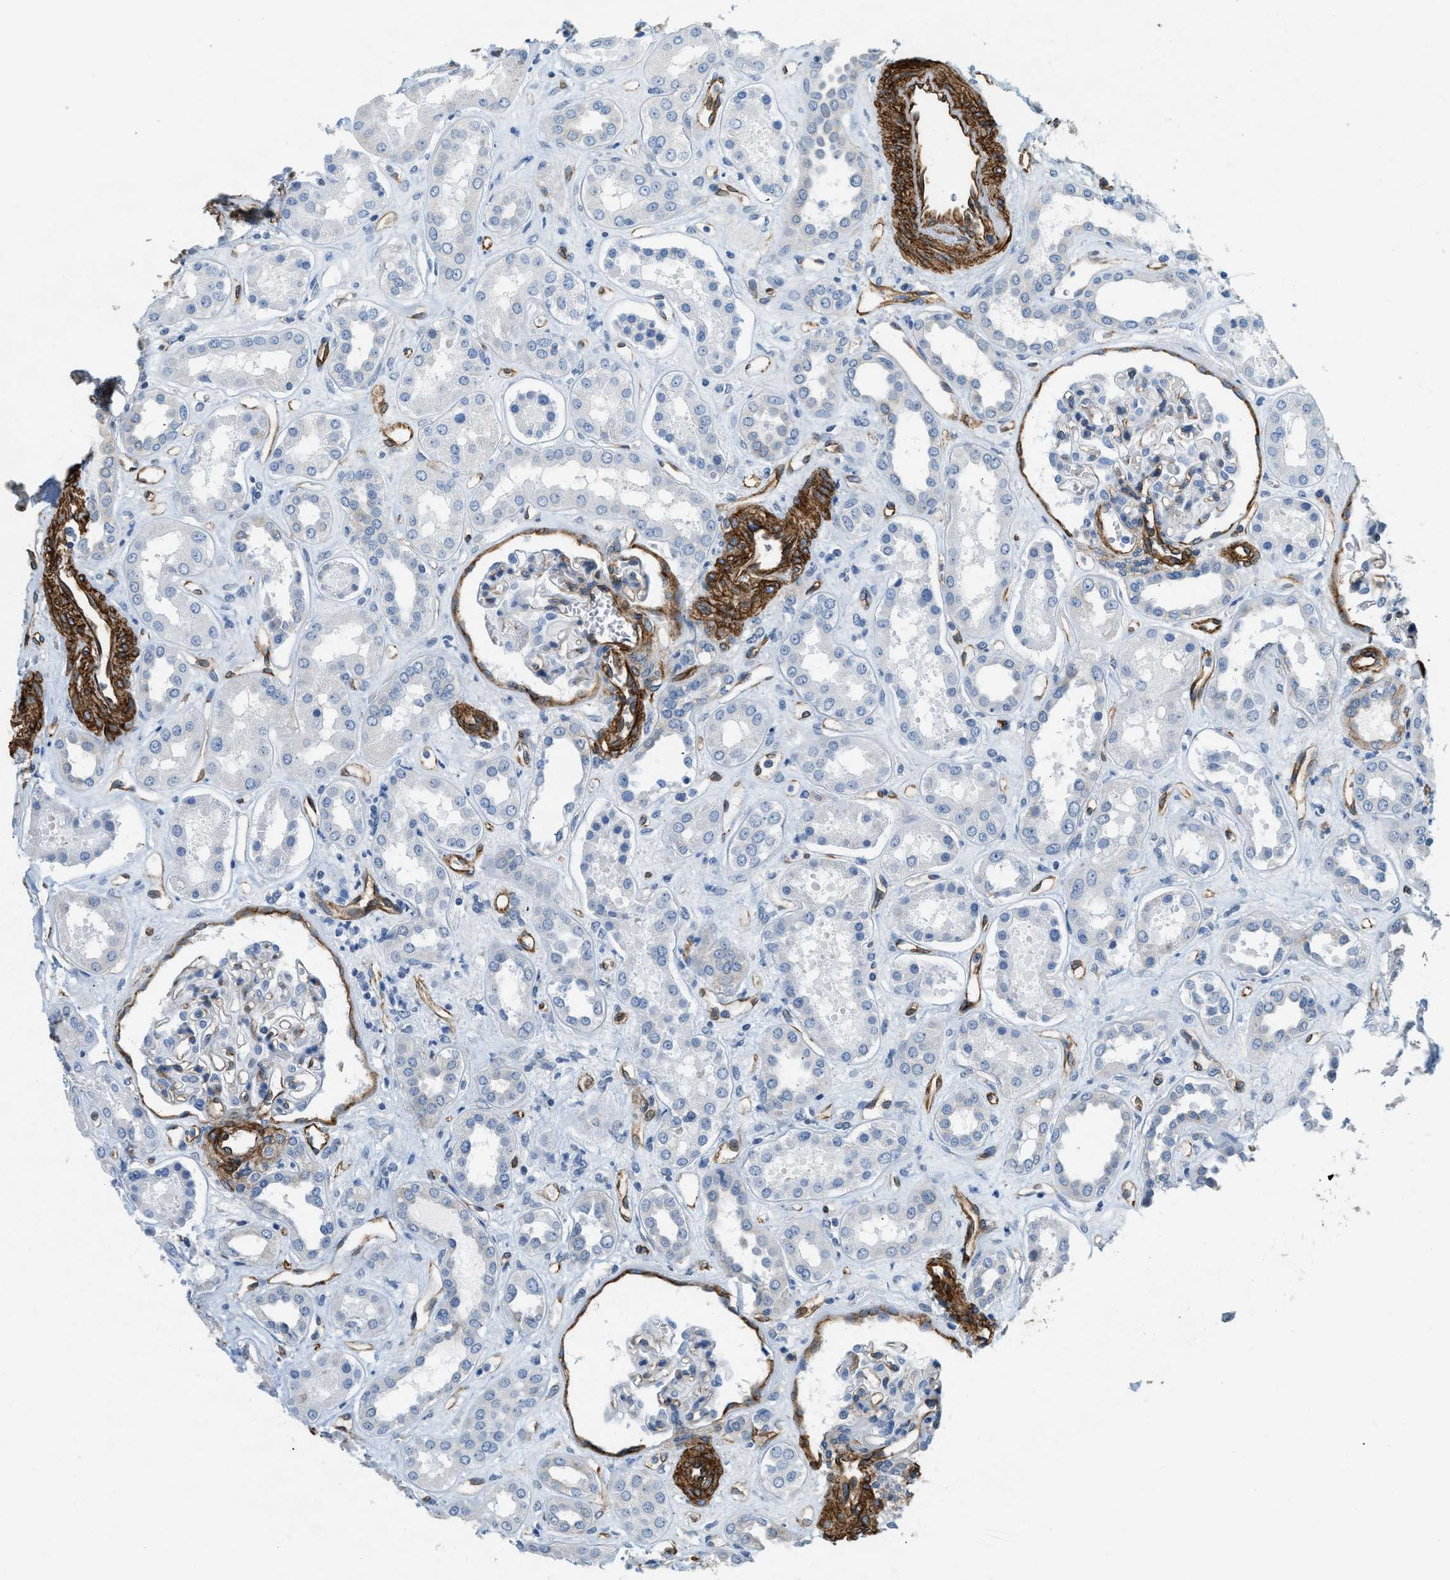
{"staining": {"intensity": "moderate", "quantity": "<25%", "location": "cytoplasmic/membranous"}, "tissue": "kidney", "cell_type": "Cells in glomeruli", "image_type": "normal", "snomed": [{"axis": "morphology", "description": "Normal tissue, NOS"}, {"axis": "topography", "description": "Kidney"}], "caption": "This is a micrograph of IHC staining of unremarkable kidney, which shows moderate positivity in the cytoplasmic/membranous of cells in glomeruli.", "gene": "TMEM43", "patient": {"sex": "male", "age": 59}}